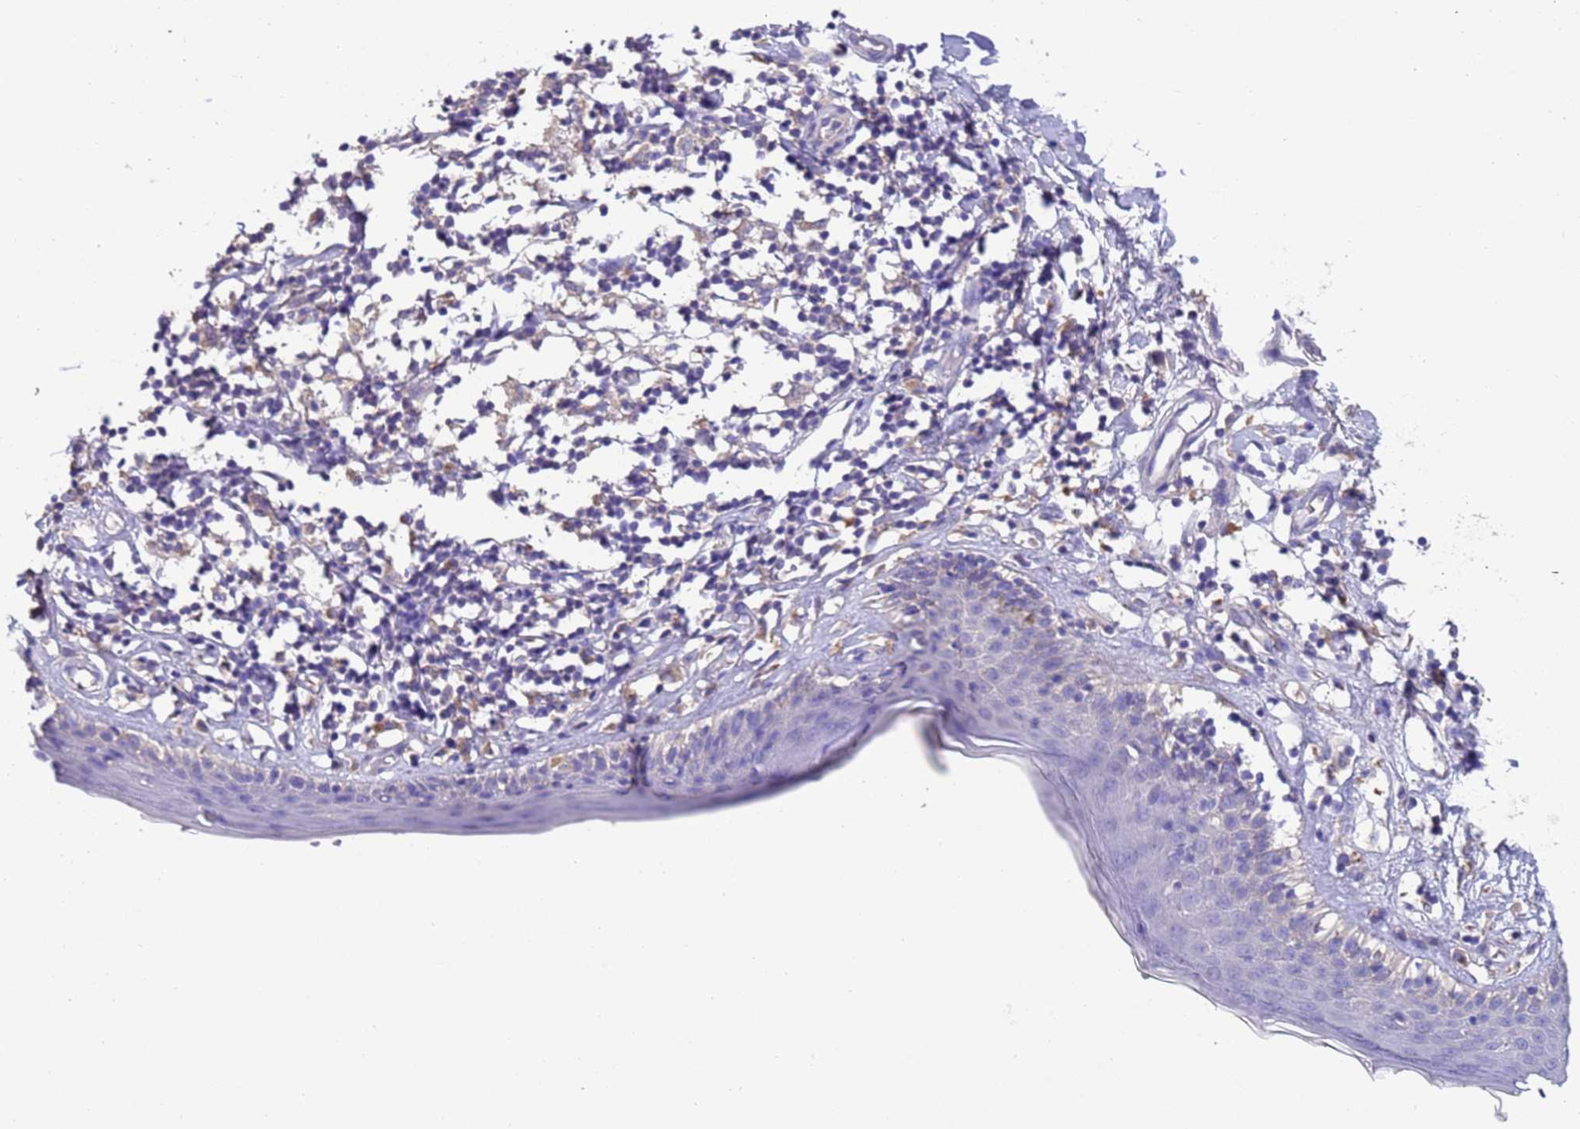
{"staining": {"intensity": "negative", "quantity": "none", "location": "none"}, "tissue": "skin", "cell_type": "Epidermal cells", "image_type": "normal", "snomed": [{"axis": "morphology", "description": "Normal tissue, NOS"}, {"axis": "topography", "description": "Adipose tissue"}, {"axis": "topography", "description": "Vascular tissue"}, {"axis": "topography", "description": "Vulva"}, {"axis": "topography", "description": "Peripheral nerve tissue"}], "caption": "Protein analysis of benign skin exhibits no significant expression in epidermal cells.", "gene": "SRL", "patient": {"sex": "female", "age": 86}}